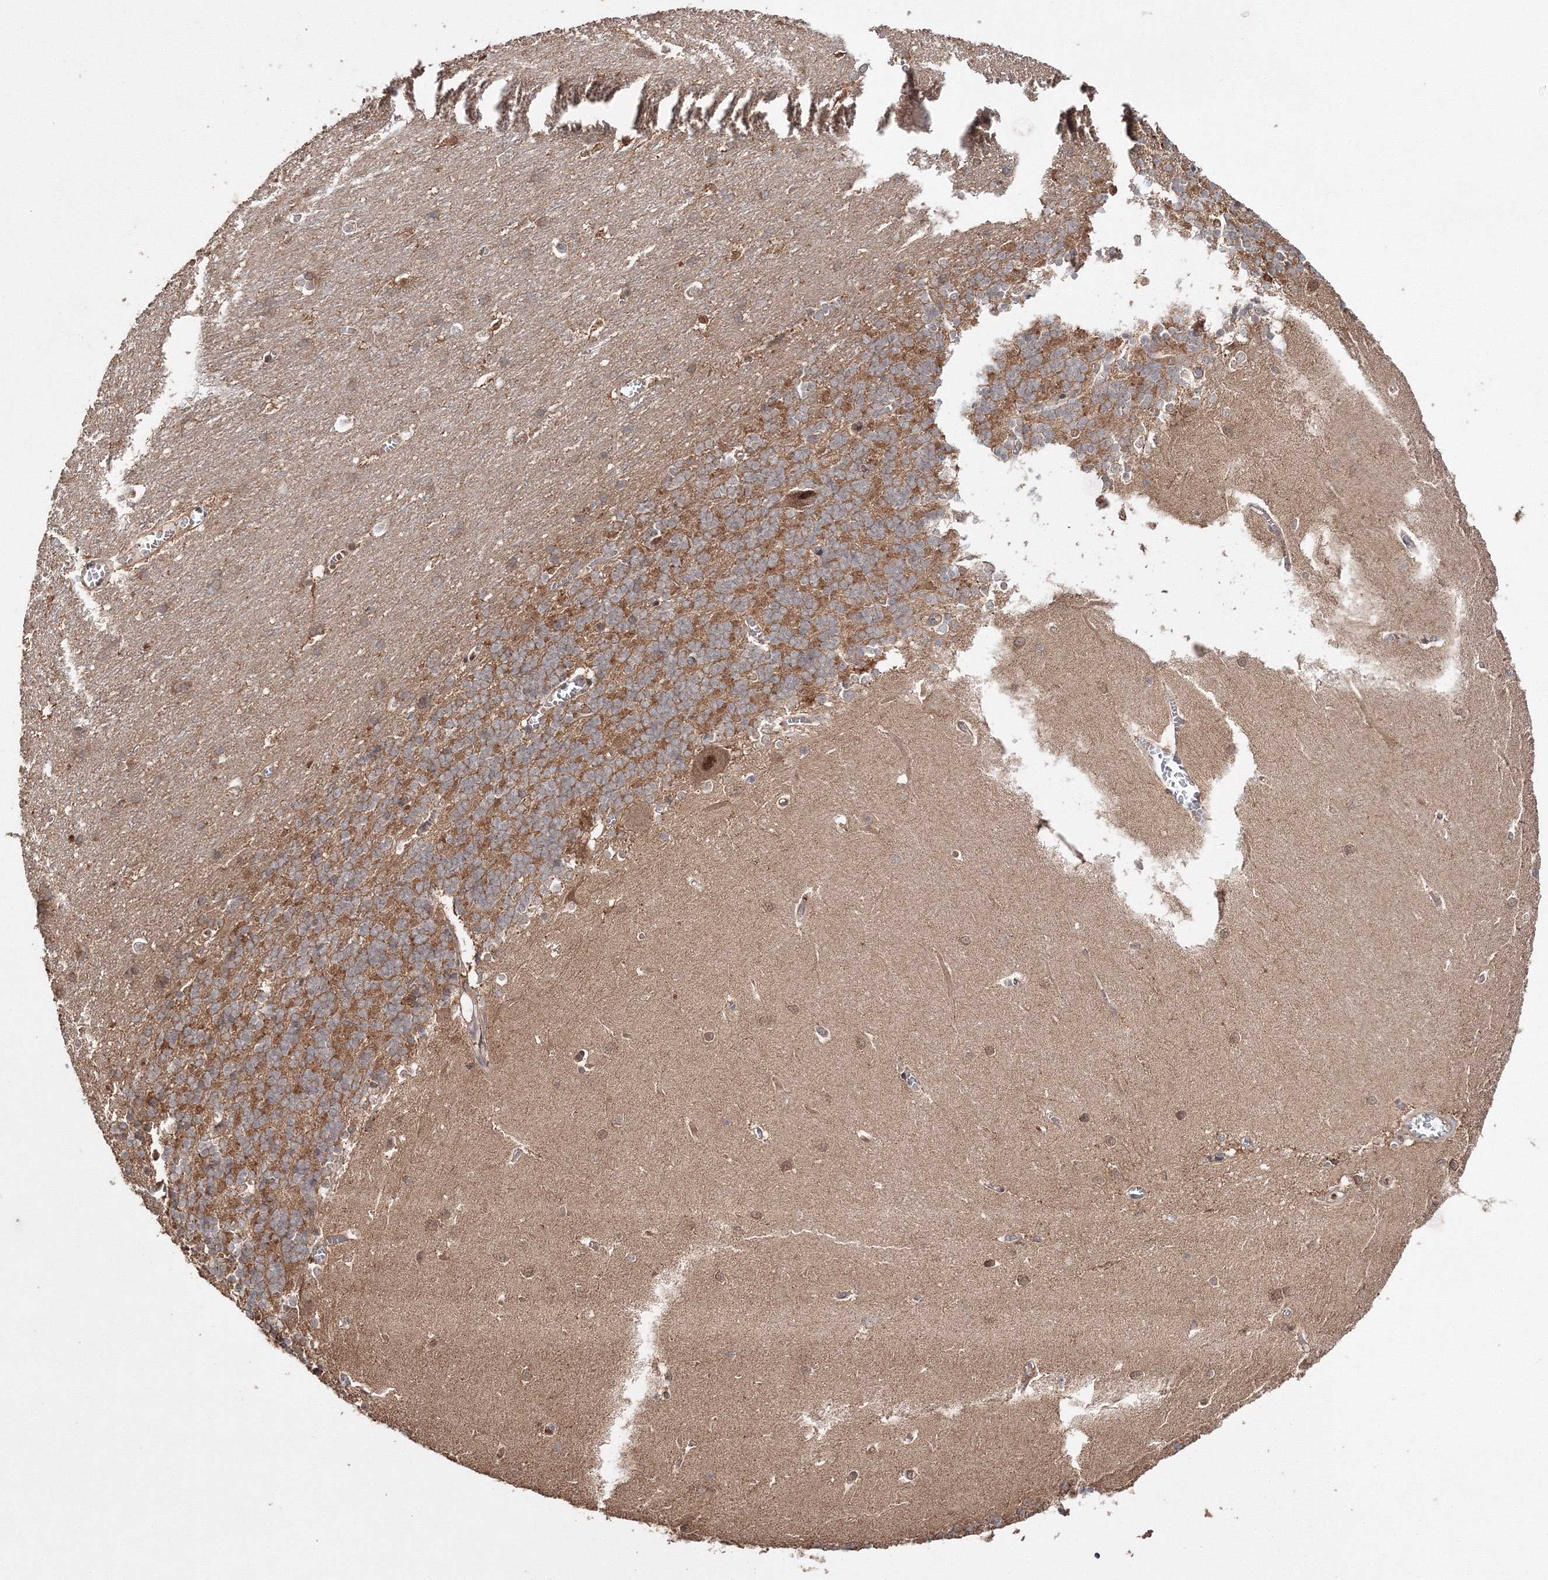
{"staining": {"intensity": "moderate", "quantity": ">75%", "location": "cytoplasmic/membranous"}, "tissue": "cerebellum", "cell_type": "Cells in granular layer", "image_type": "normal", "snomed": [{"axis": "morphology", "description": "Normal tissue, NOS"}, {"axis": "topography", "description": "Cerebellum"}], "caption": "High-power microscopy captured an immunohistochemistry (IHC) photomicrograph of unremarkable cerebellum, revealing moderate cytoplasmic/membranous staining in about >75% of cells in granular layer. Nuclei are stained in blue.", "gene": "DDO", "patient": {"sex": "male", "age": 37}}